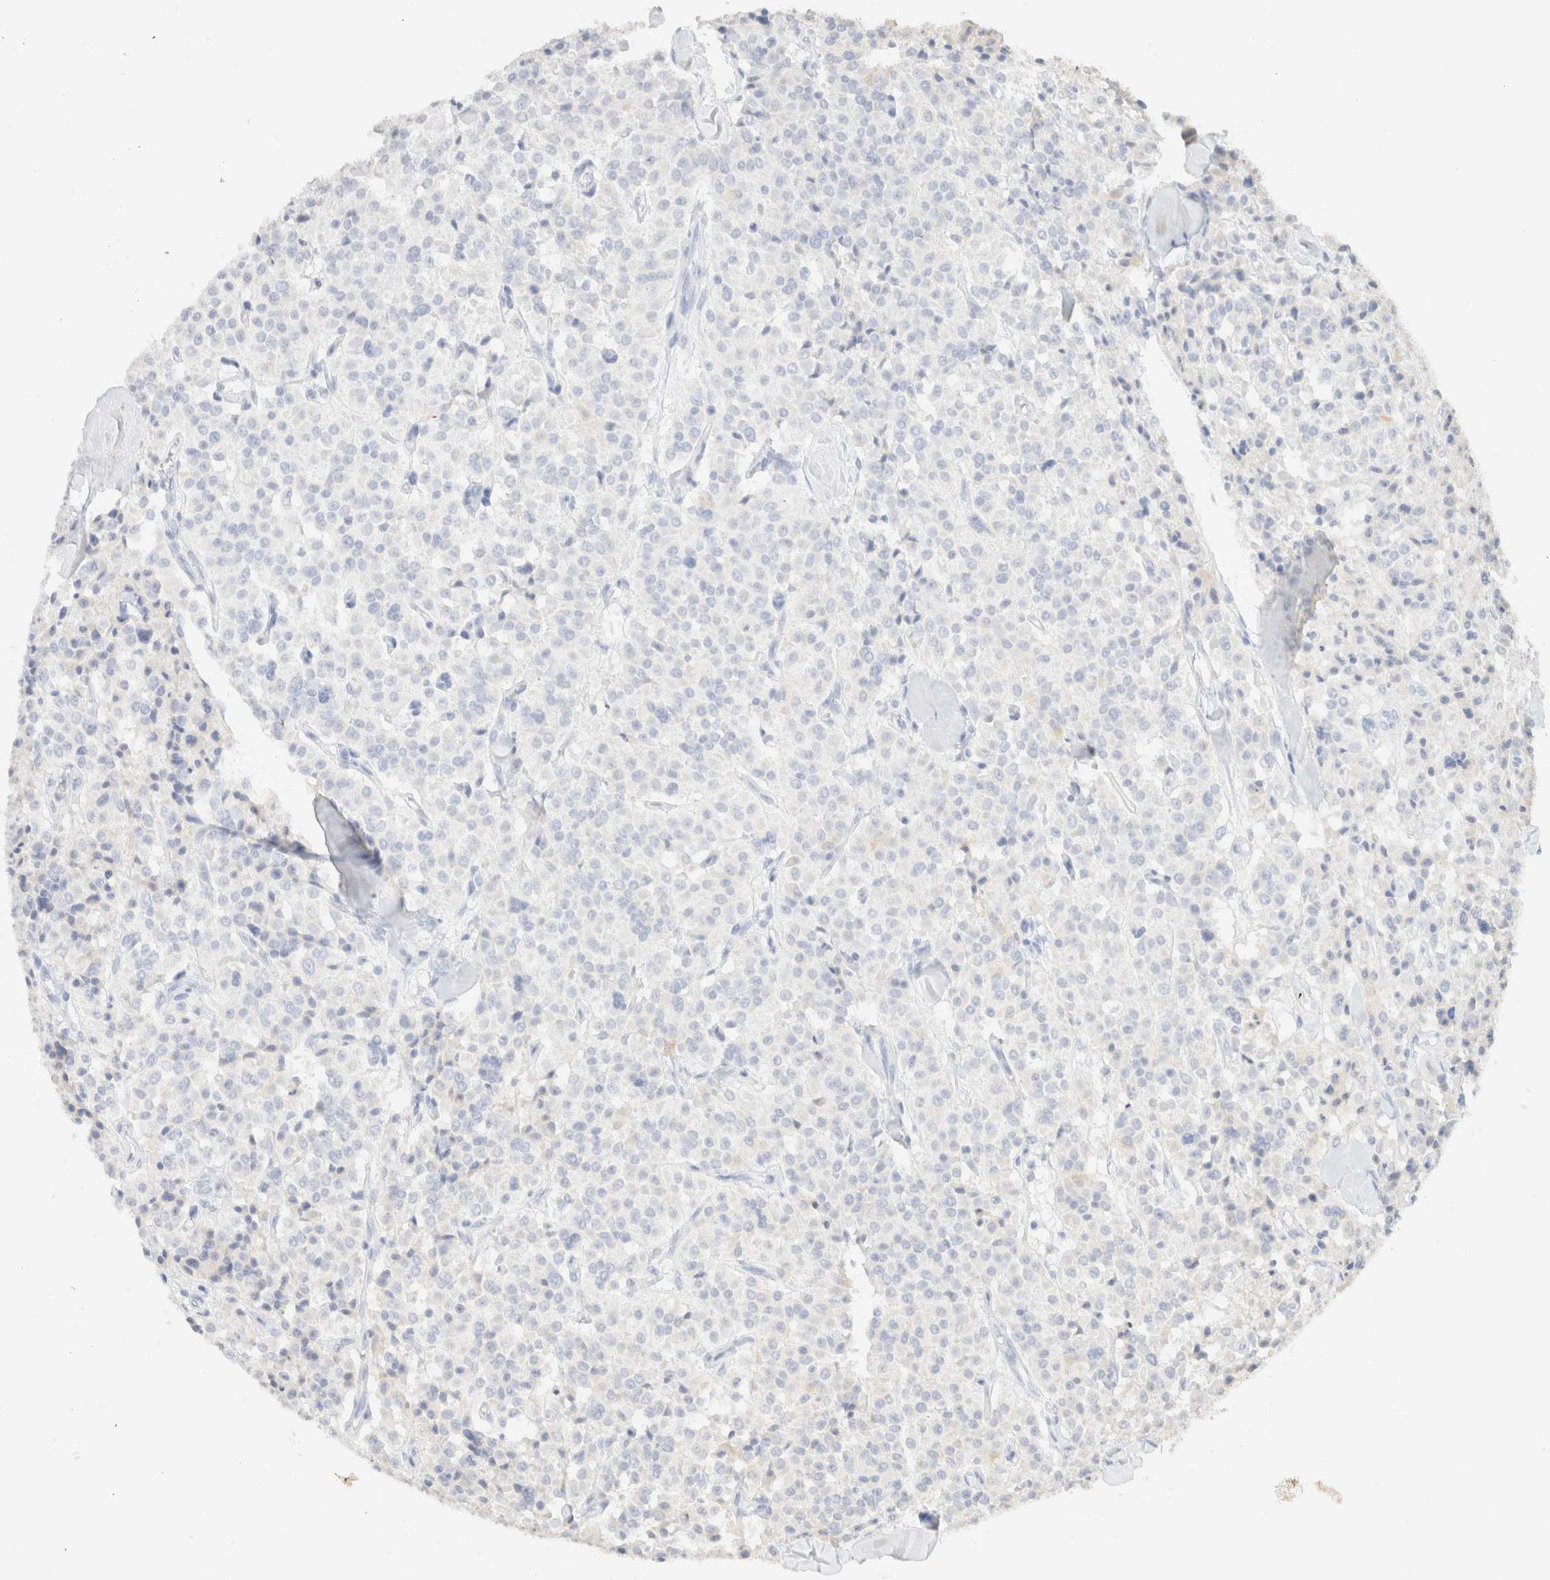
{"staining": {"intensity": "negative", "quantity": "none", "location": "none"}, "tissue": "carcinoid", "cell_type": "Tumor cells", "image_type": "cancer", "snomed": [{"axis": "morphology", "description": "Carcinoid, malignant, NOS"}, {"axis": "topography", "description": "Lung"}], "caption": "Immunohistochemistry histopathology image of human carcinoid (malignant) stained for a protein (brown), which reveals no staining in tumor cells. (DAB IHC visualized using brightfield microscopy, high magnification).", "gene": "CPA1", "patient": {"sex": "male", "age": 30}}